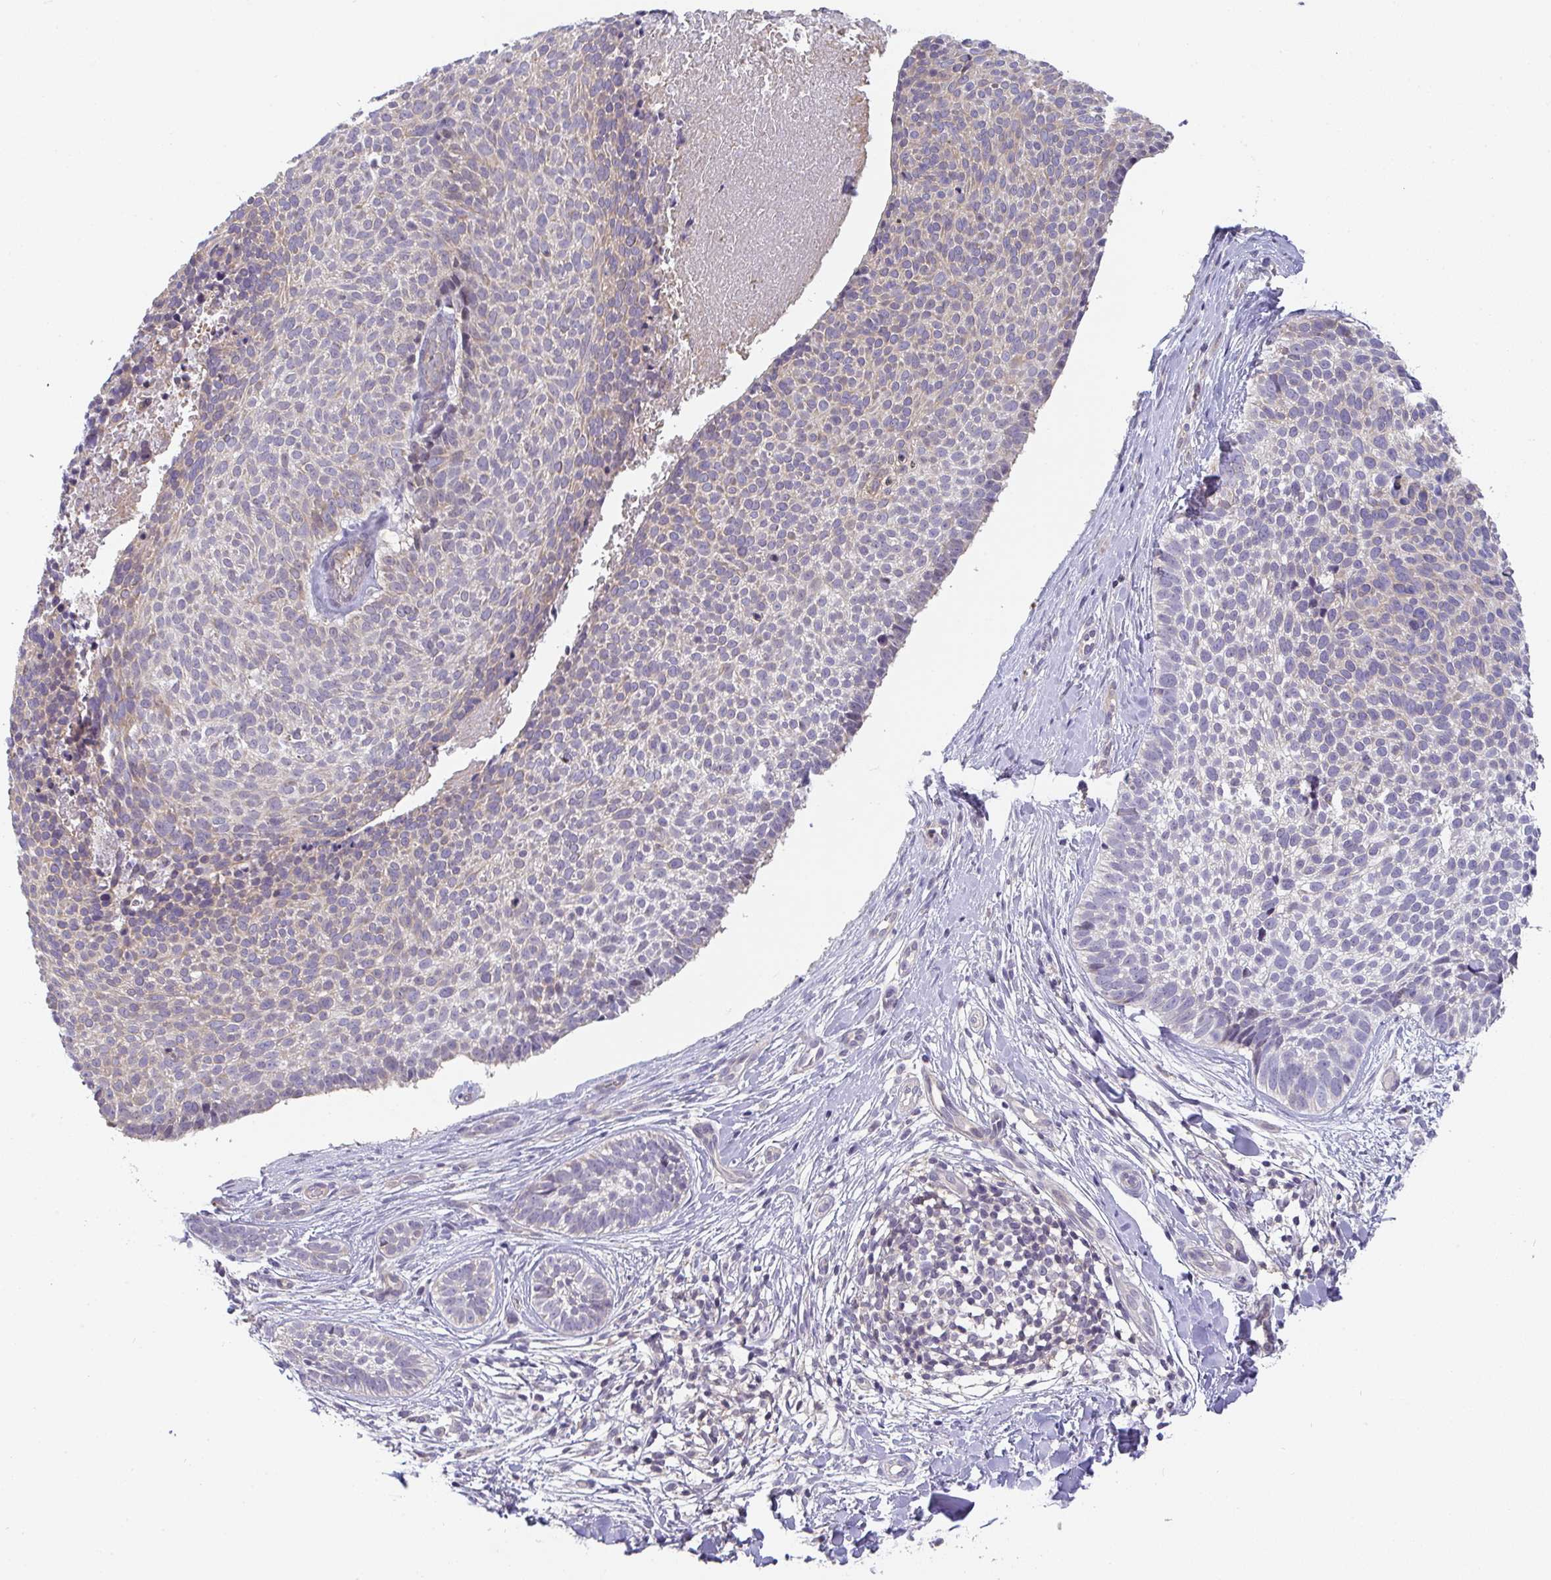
{"staining": {"intensity": "weak", "quantity": "<25%", "location": "cytoplasmic/membranous"}, "tissue": "skin cancer", "cell_type": "Tumor cells", "image_type": "cancer", "snomed": [{"axis": "morphology", "description": "Basal cell carcinoma"}, {"axis": "topography", "description": "Skin"}, {"axis": "topography", "description": "Skin of back"}], "caption": "Human skin basal cell carcinoma stained for a protein using immunohistochemistry (IHC) displays no positivity in tumor cells.", "gene": "GSDMB", "patient": {"sex": "male", "age": 81}}